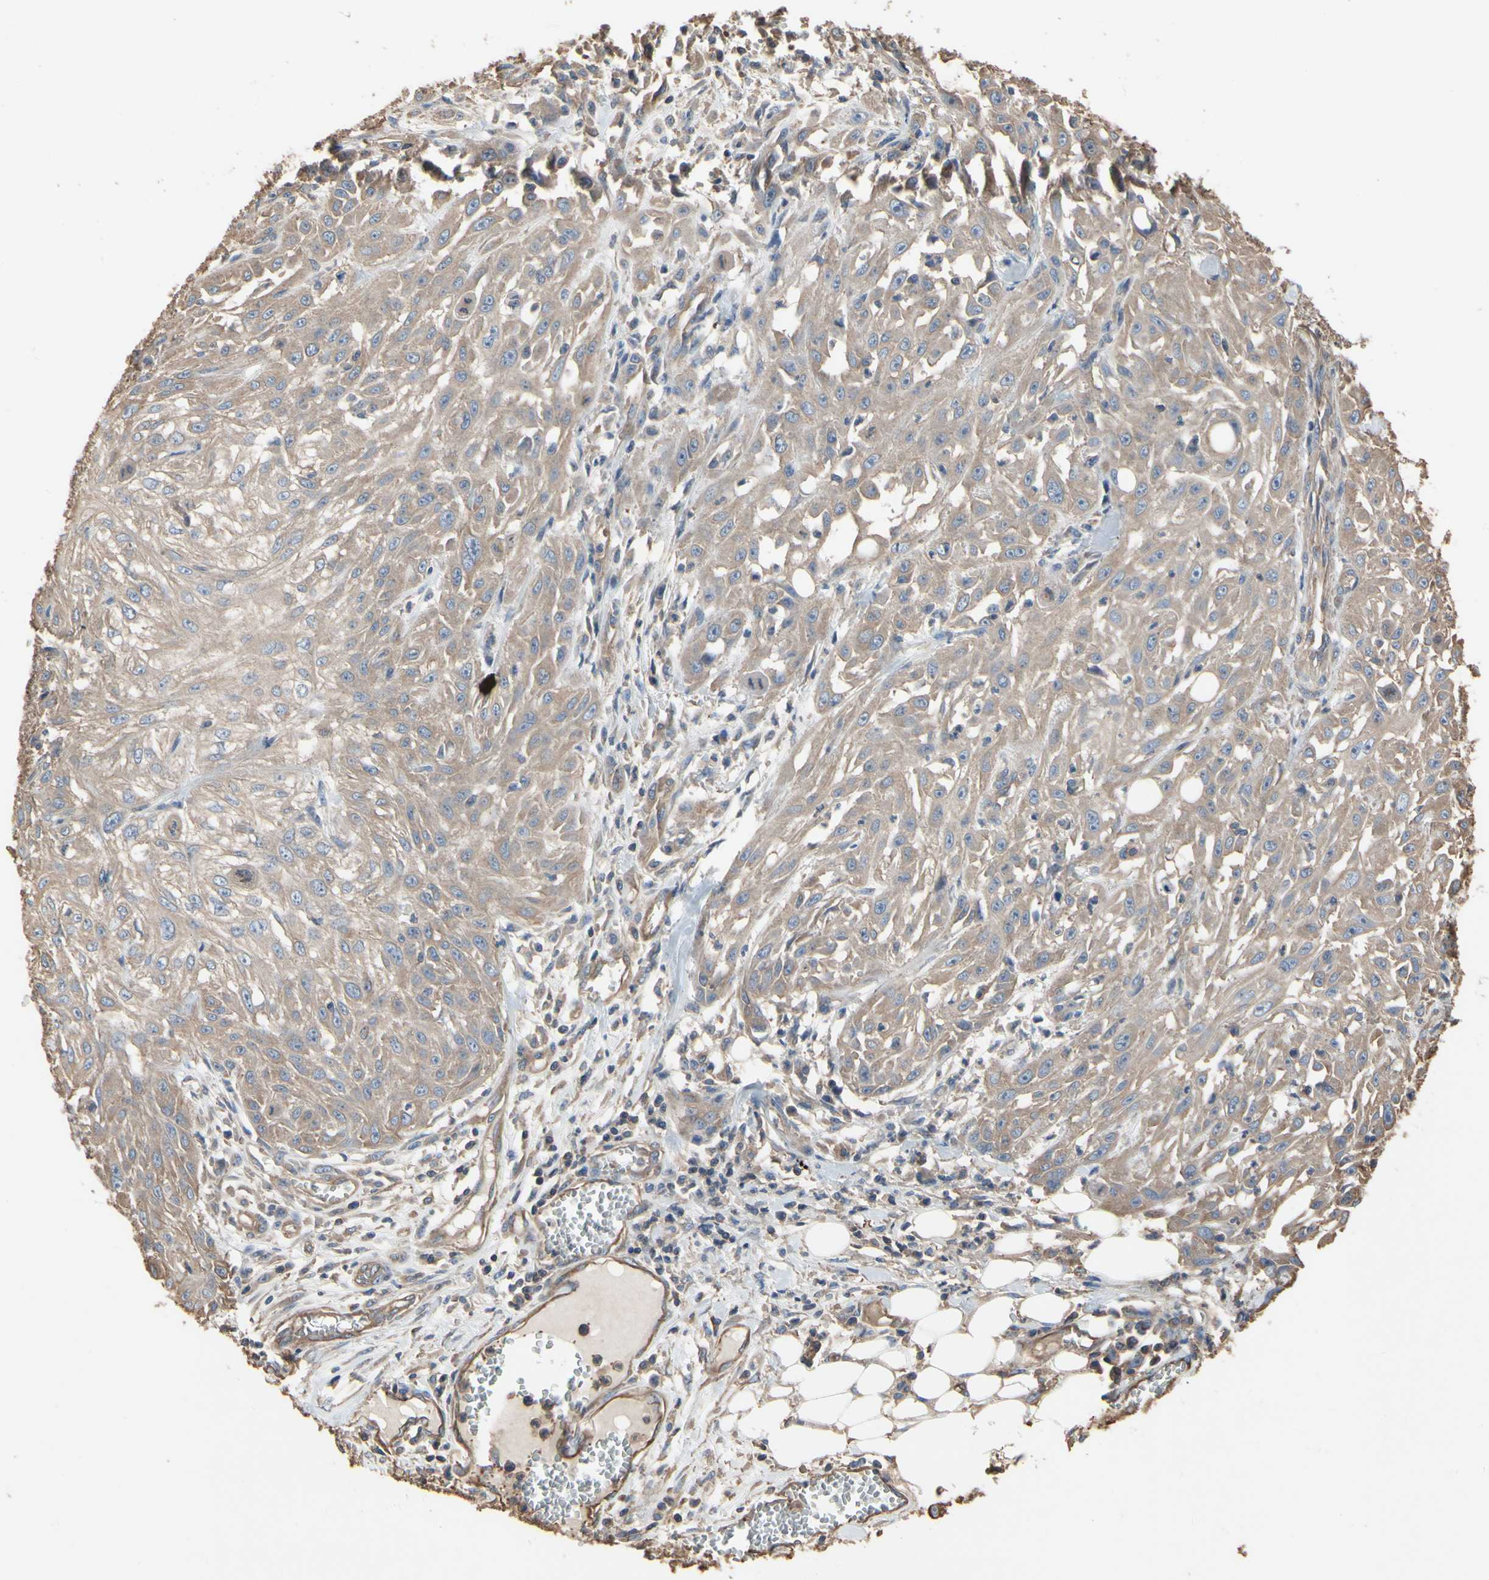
{"staining": {"intensity": "weak", "quantity": ">75%", "location": "cytoplasmic/membranous"}, "tissue": "skin cancer", "cell_type": "Tumor cells", "image_type": "cancer", "snomed": [{"axis": "morphology", "description": "Squamous cell carcinoma, NOS"}, {"axis": "topography", "description": "Skin"}], "caption": "This histopathology image shows skin cancer stained with immunohistochemistry (IHC) to label a protein in brown. The cytoplasmic/membranous of tumor cells show weak positivity for the protein. Nuclei are counter-stained blue.", "gene": "PDZK1", "patient": {"sex": "male", "age": 75}}